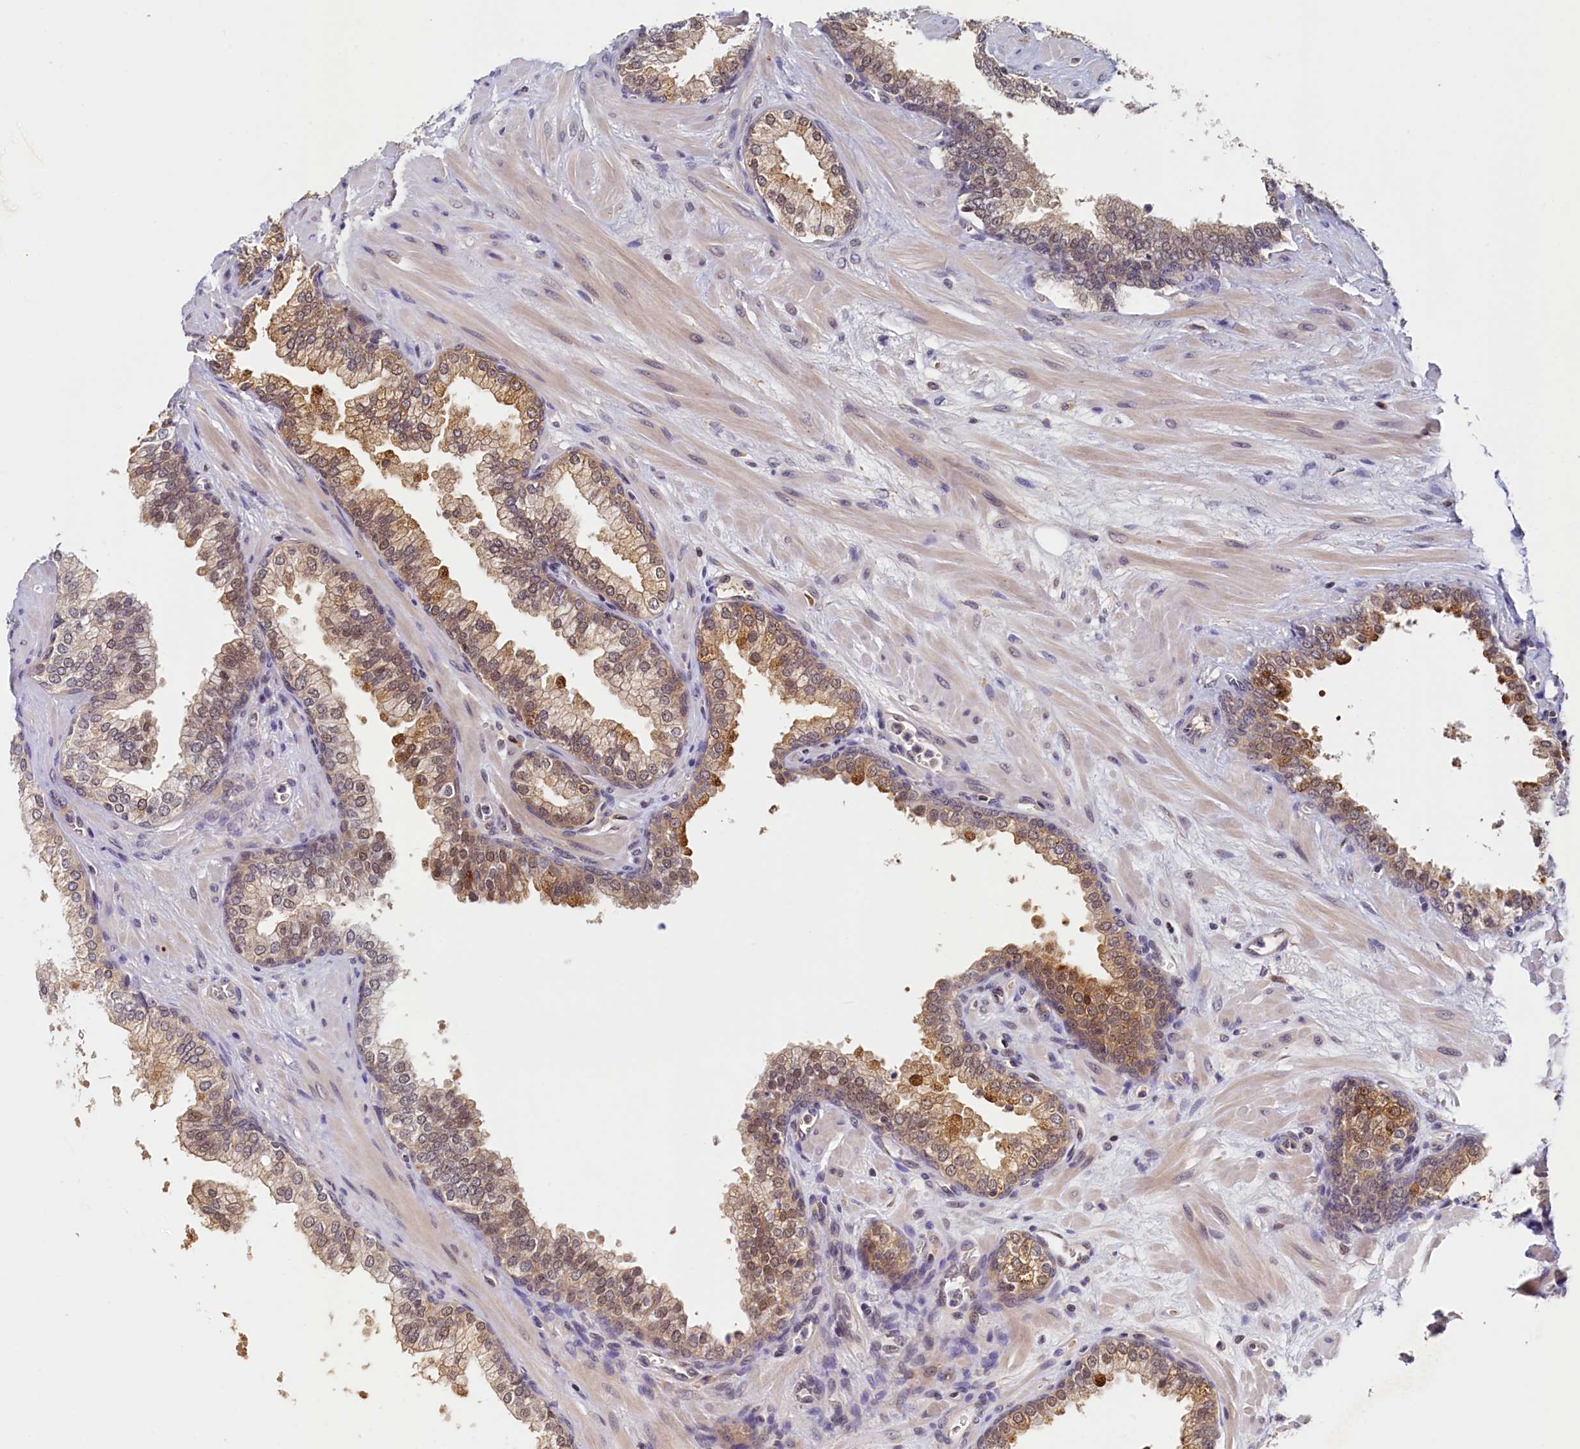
{"staining": {"intensity": "moderate", "quantity": "25%-75%", "location": "cytoplasmic/membranous,nuclear"}, "tissue": "prostate", "cell_type": "Glandular cells", "image_type": "normal", "snomed": [{"axis": "morphology", "description": "Normal tissue, NOS"}, {"axis": "topography", "description": "Prostate"}], "caption": "Prostate stained for a protein (brown) demonstrates moderate cytoplasmic/membranous,nuclear positive positivity in about 25%-75% of glandular cells.", "gene": "PAAF1", "patient": {"sex": "male", "age": 60}}